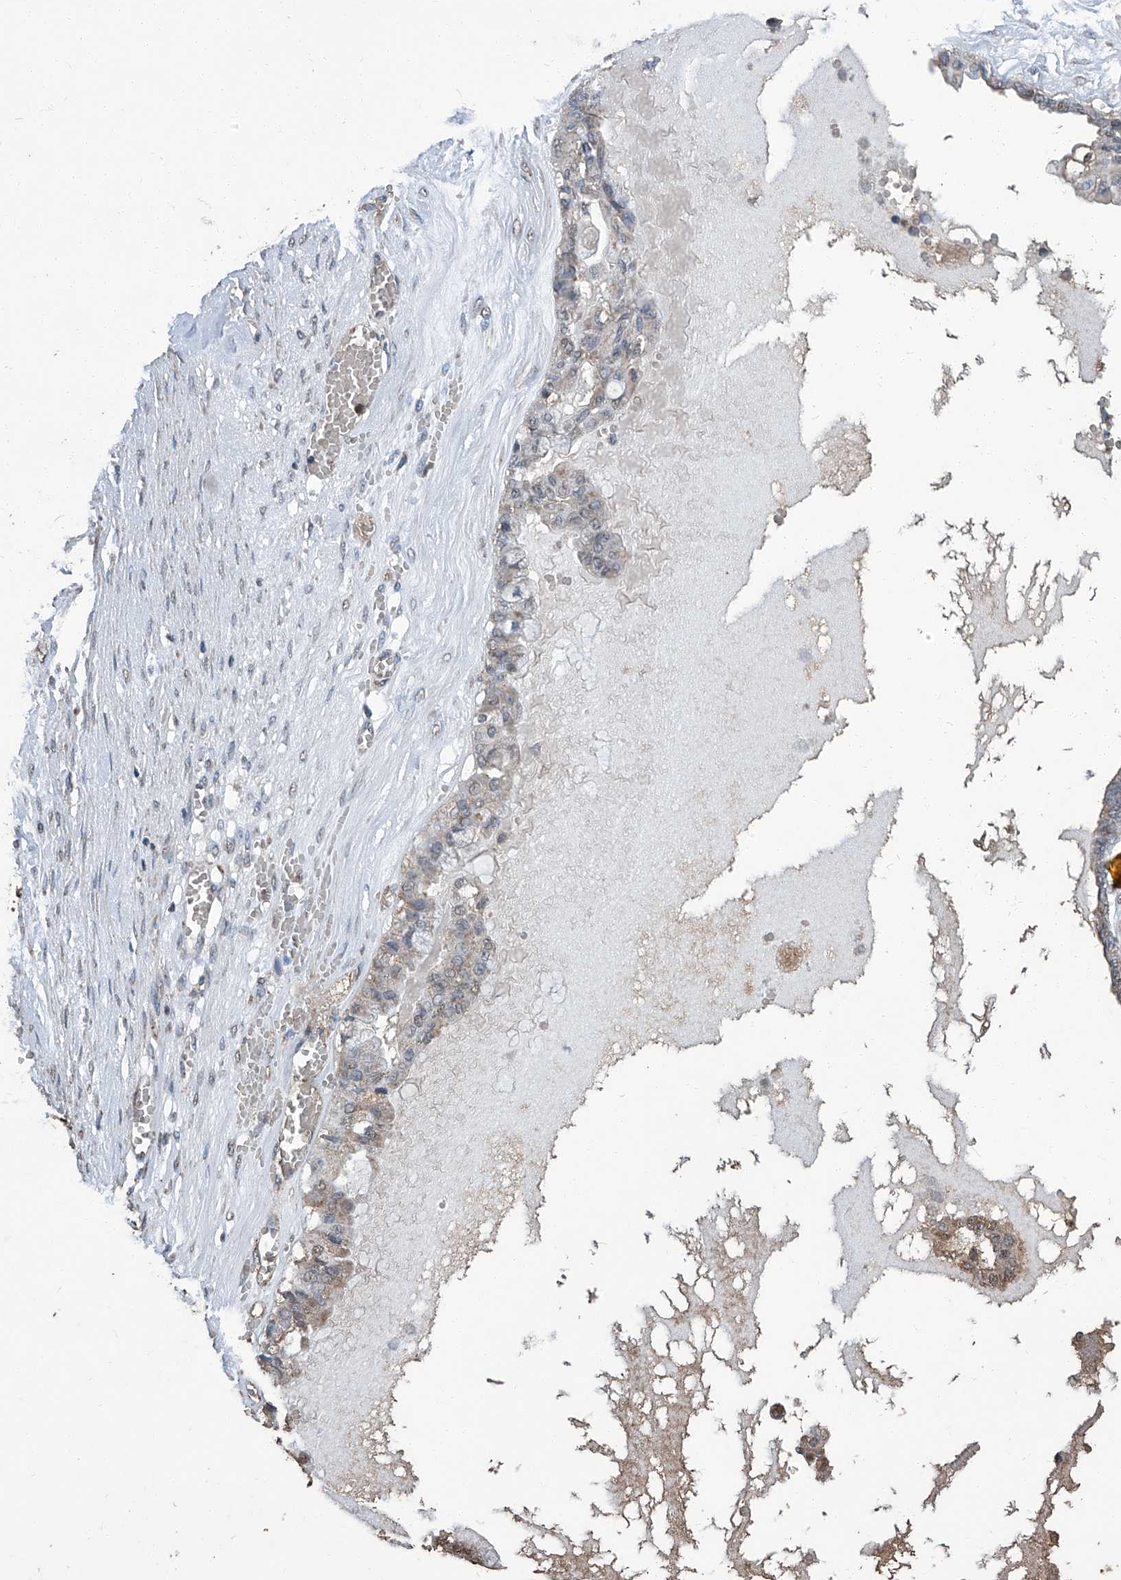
{"staining": {"intensity": "weak", "quantity": ">75%", "location": "cytoplasmic/membranous"}, "tissue": "ovarian cancer", "cell_type": "Tumor cells", "image_type": "cancer", "snomed": [{"axis": "morphology", "description": "Carcinoma, NOS"}, {"axis": "morphology", "description": "Carcinoma, endometroid"}, {"axis": "topography", "description": "Ovary"}], "caption": "DAB immunohistochemical staining of carcinoma (ovarian) demonstrates weak cytoplasmic/membranous protein expression in approximately >75% of tumor cells. The protein of interest is shown in brown color, while the nuclei are stained blue.", "gene": "STARD7", "patient": {"sex": "female", "age": 50}}